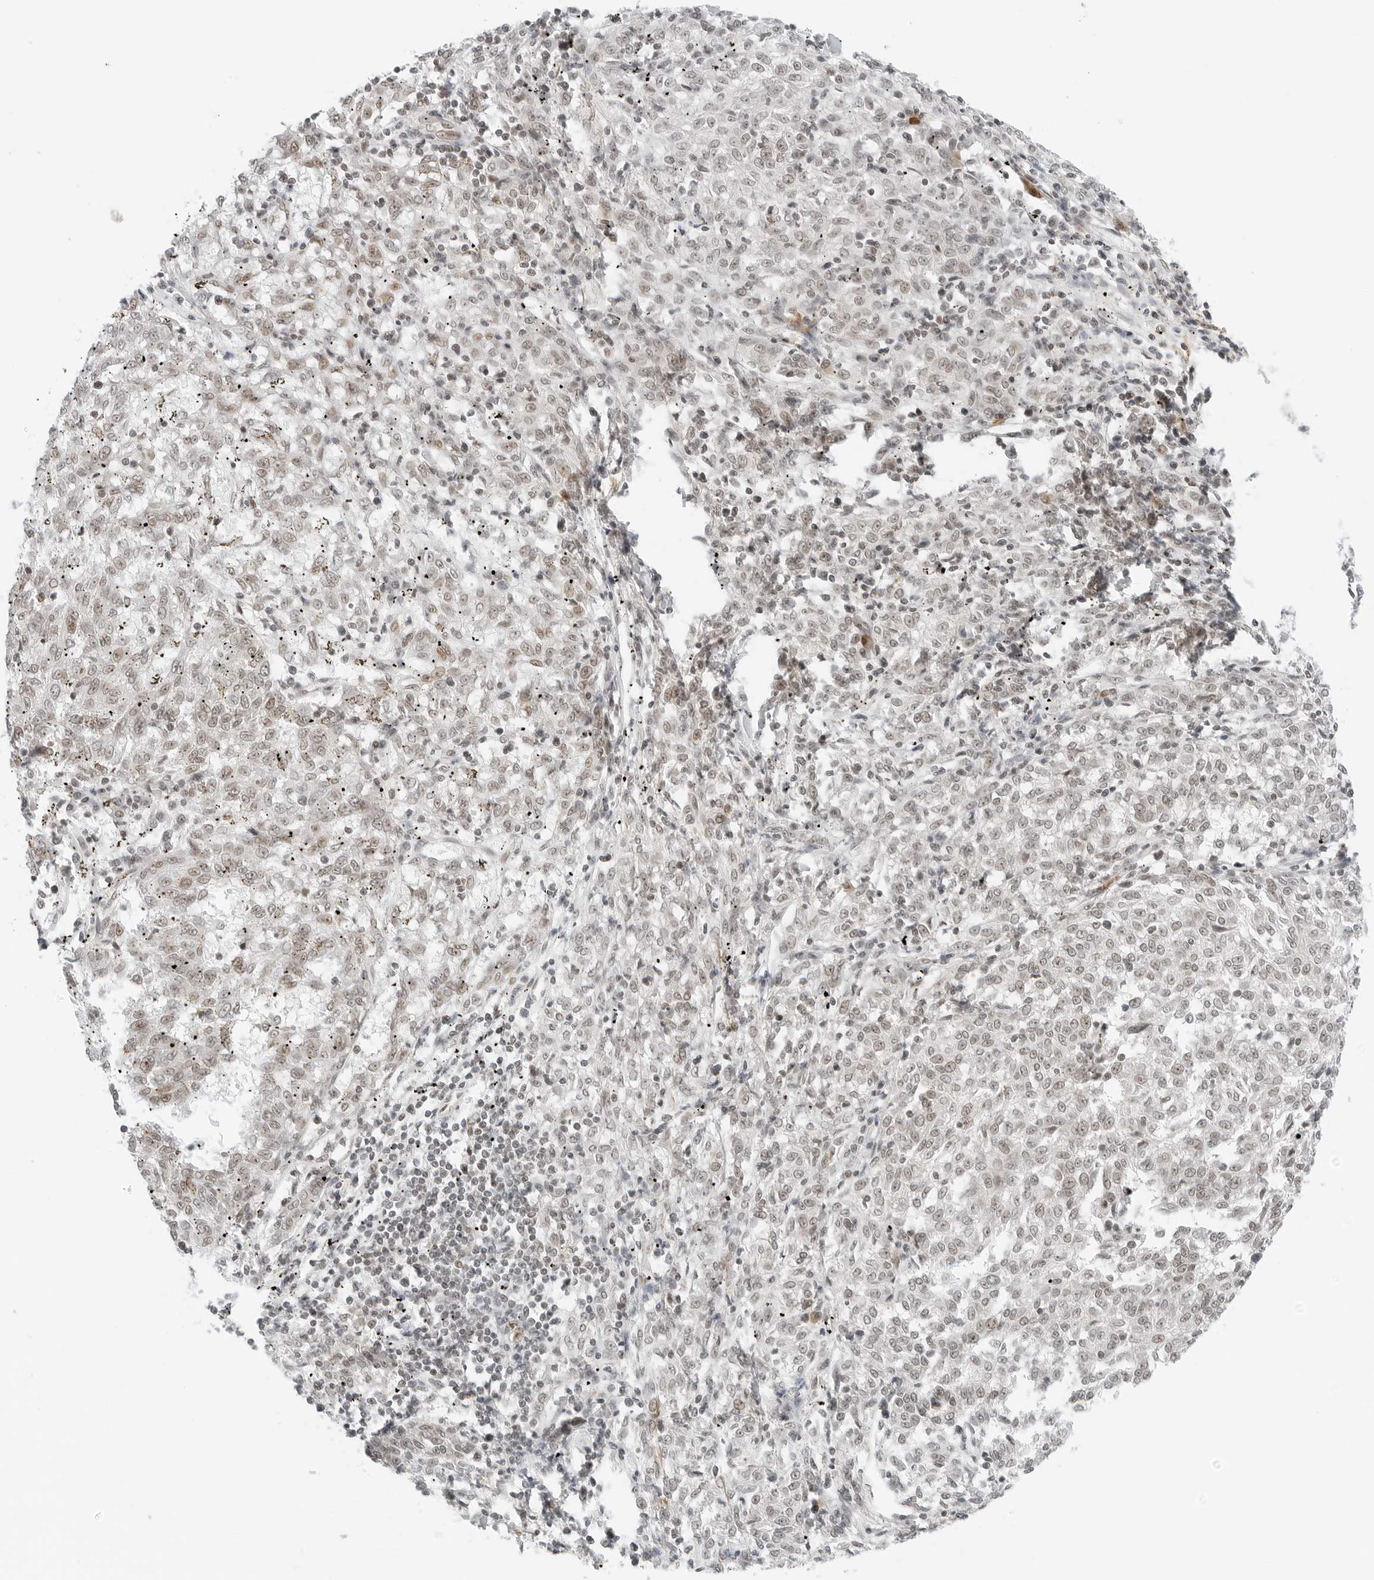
{"staining": {"intensity": "weak", "quantity": ">75%", "location": "nuclear"}, "tissue": "melanoma", "cell_type": "Tumor cells", "image_type": "cancer", "snomed": [{"axis": "morphology", "description": "Malignant melanoma, NOS"}, {"axis": "topography", "description": "Skin"}], "caption": "This image shows IHC staining of malignant melanoma, with low weak nuclear expression in about >75% of tumor cells.", "gene": "CRTC2", "patient": {"sex": "female", "age": 72}}